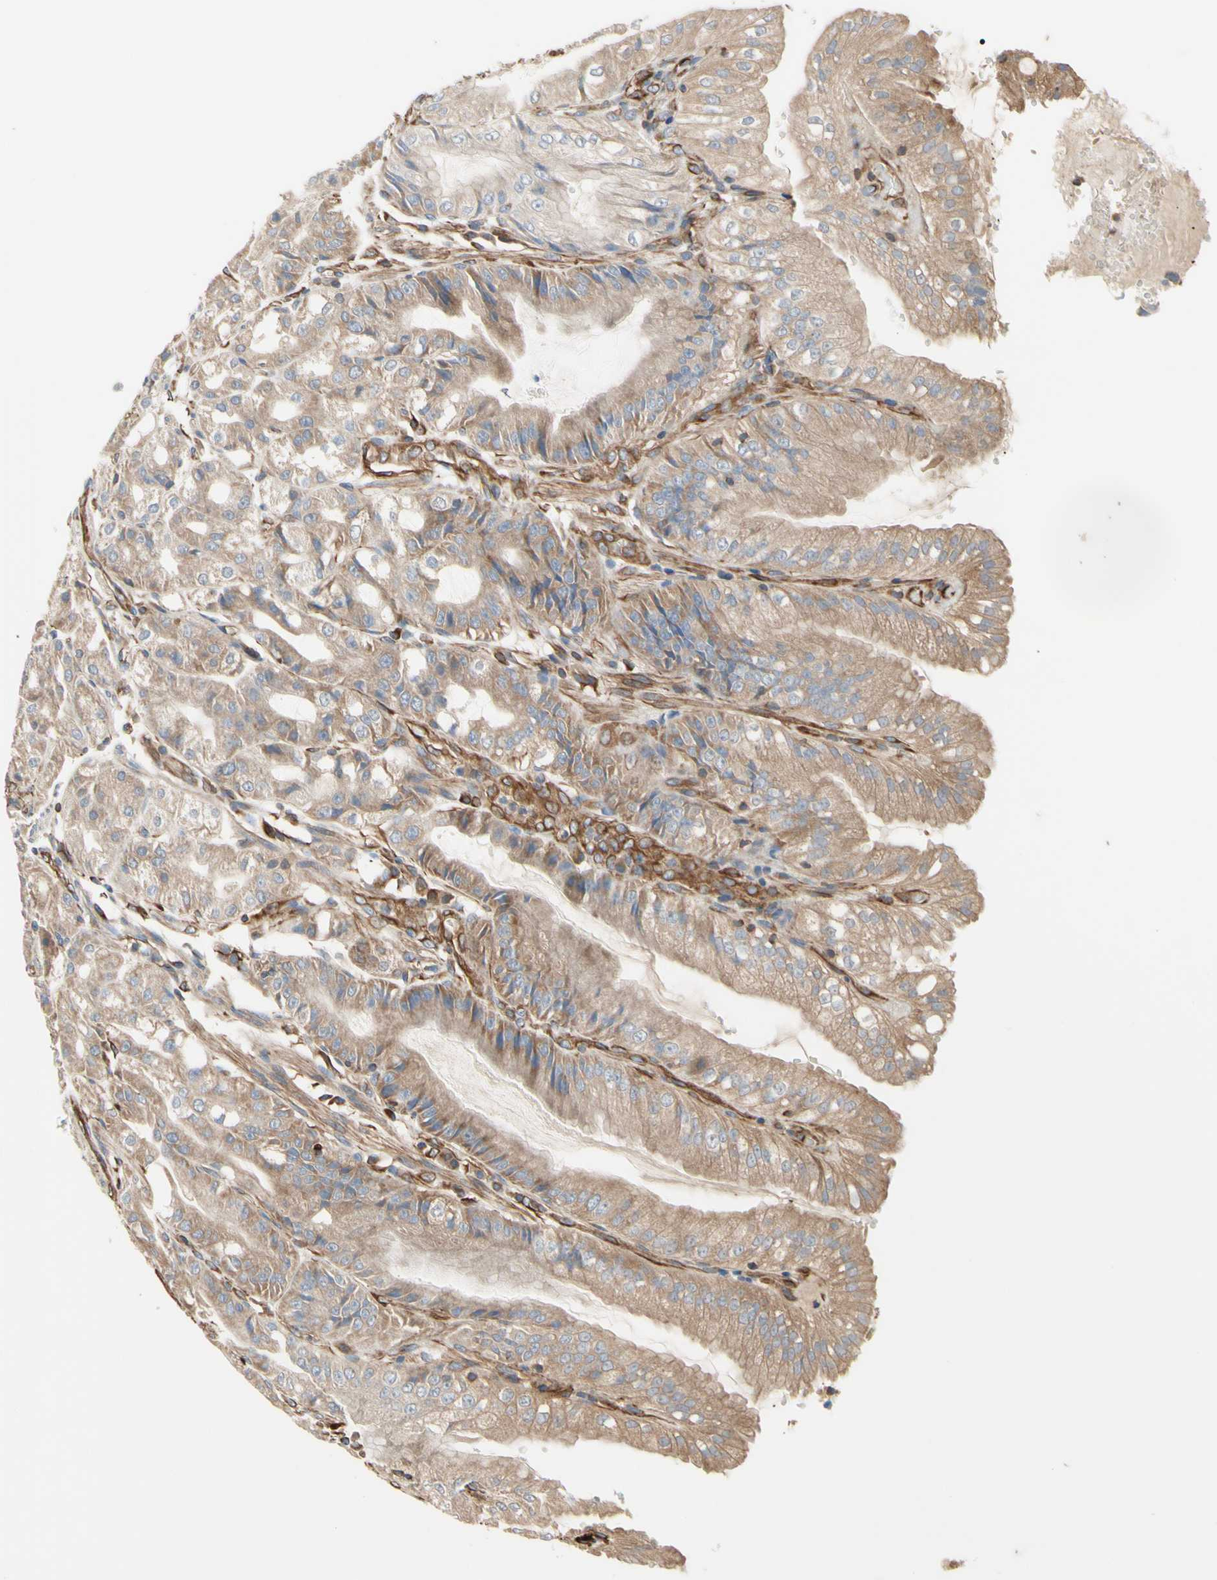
{"staining": {"intensity": "weak", "quantity": ">75%", "location": "cytoplasmic/membranous"}, "tissue": "stomach", "cell_type": "Glandular cells", "image_type": "normal", "snomed": [{"axis": "morphology", "description": "Normal tissue, NOS"}, {"axis": "topography", "description": "Stomach, lower"}], "caption": "The photomicrograph shows immunohistochemical staining of normal stomach. There is weak cytoplasmic/membranous positivity is appreciated in approximately >75% of glandular cells.", "gene": "TRAF2", "patient": {"sex": "male", "age": 71}}